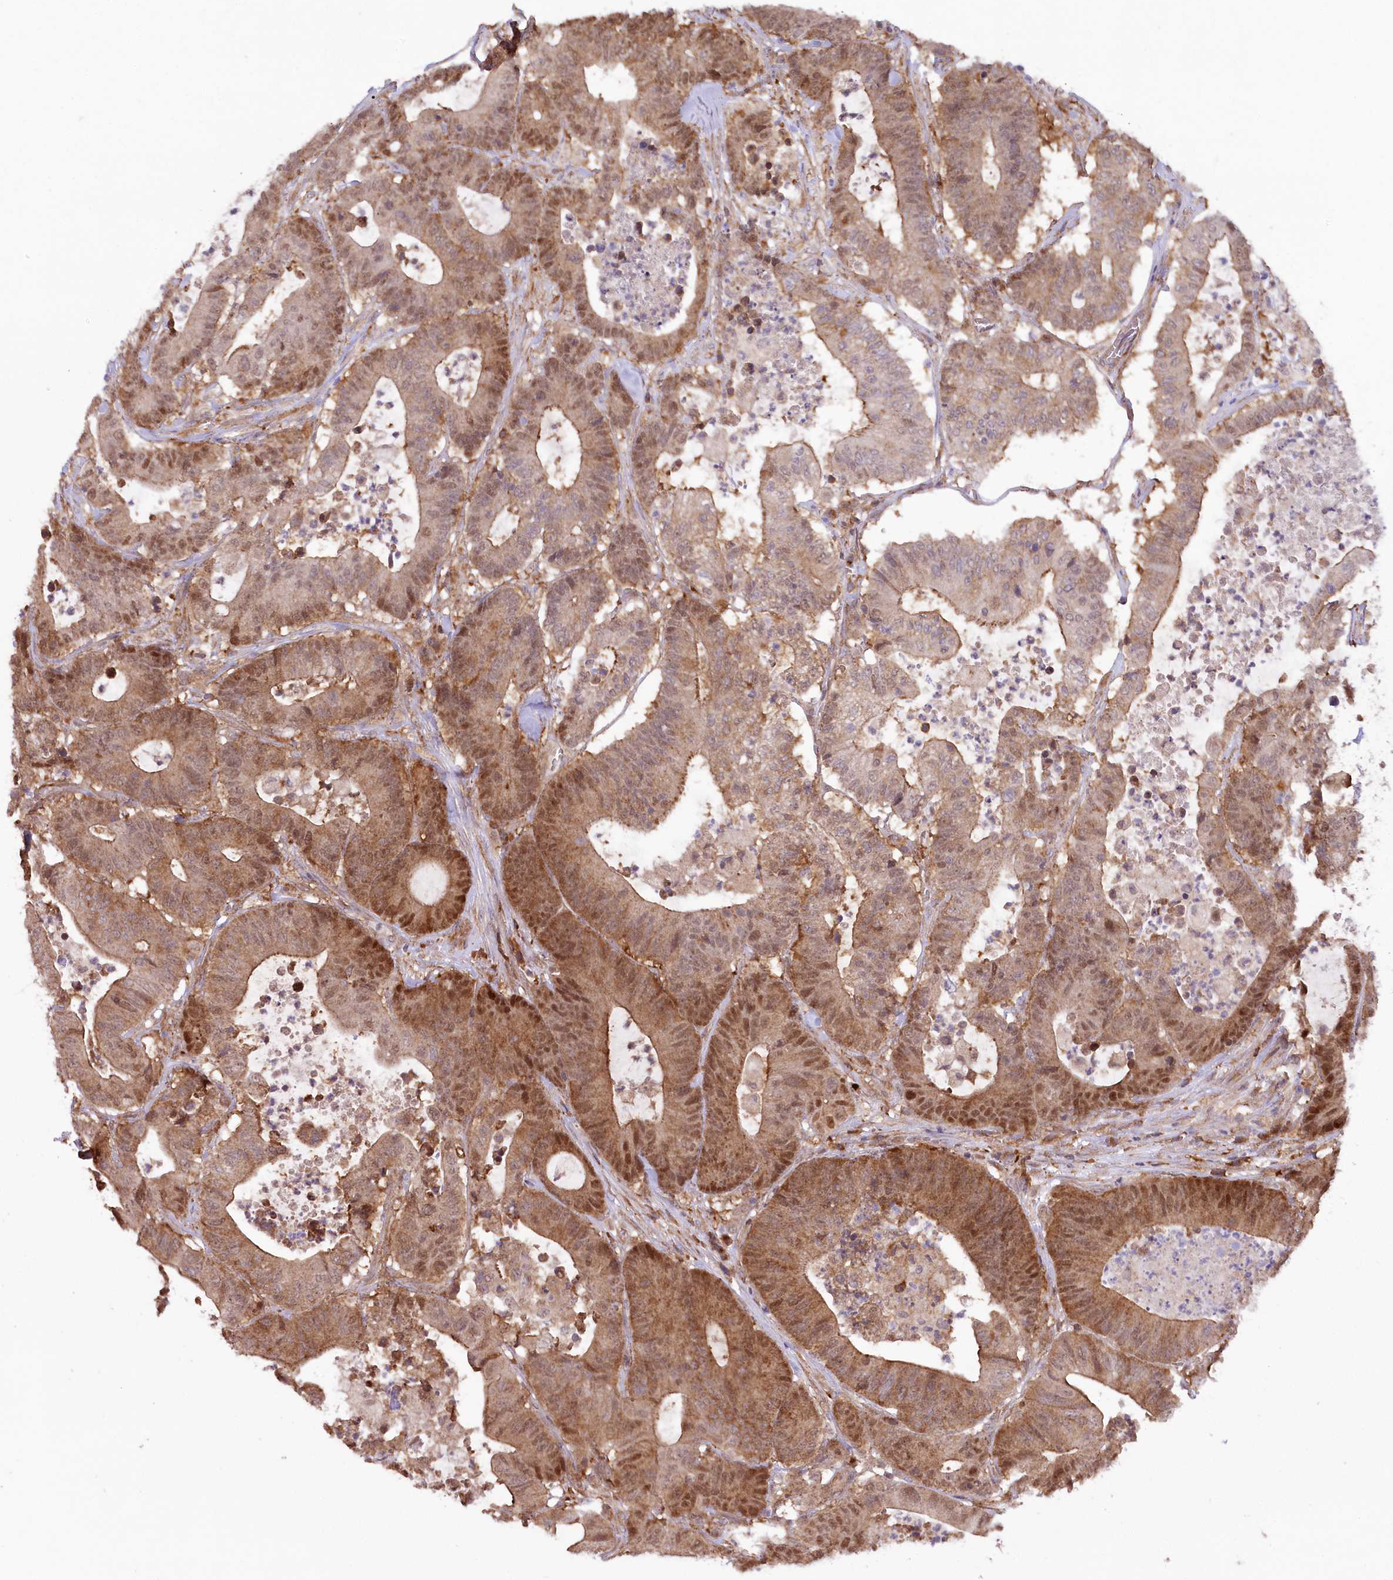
{"staining": {"intensity": "moderate", "quantity": ">75%", "location": "cytoplasmic/membranous,nuclear"}, "tissue": "colorectal cancer", "cell_type": "Tumor cells", "image_type": "cancer", "snomed": [{"axis": "morphology", "description": "Adenocarcinoma, NOS"}, {"axis": "topography", "description": "Colon"}], "caption": "Immunohistochemistry (IHC) (DAB (3,3'-diaminobenzidine)) staining of colorectal cancer (adenocarcinoma) shows moderate cytoplasmic/membranous and nuclear protein positivity in about >75% of tumor cells.", "gene": "CCDC91", "patient": {"sex": "female", "age": 84}}